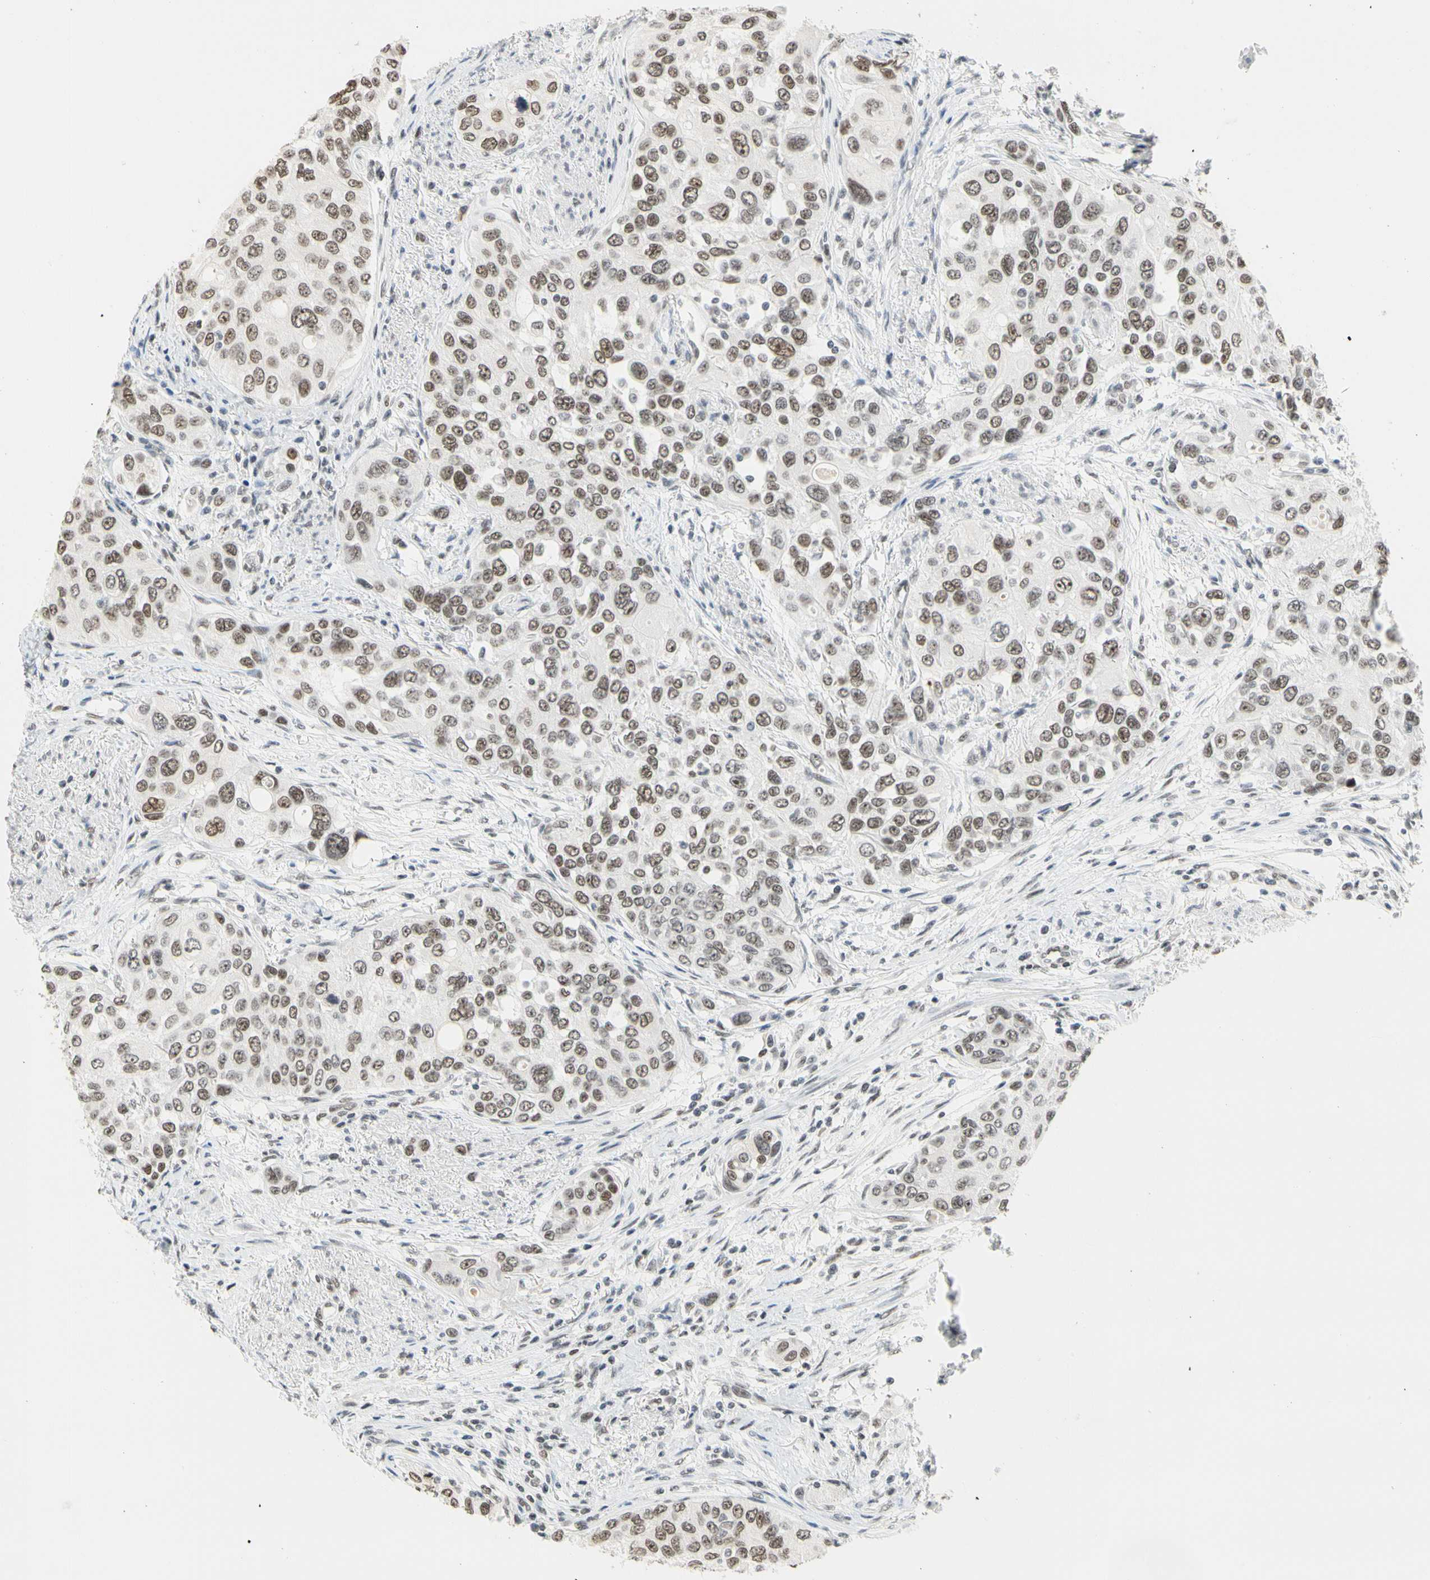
{"staining": {"intensity": "moderate", "quantity": ">75%", "location": "nuclear"}, "tissue": "urothelial cancer", "cell_type": "Tumor cells", "image_type": "cancer", "snomed": [{"axis": "morphology", "description": "Urothelial carcinoma, High grade"}, {"axis": "topography", "description": "Urinary bladder"}], "caption": "A micrograph of urothelial cancer stained for a protein reveals moderate nuclear brown staining in tumor cells.", "gene": "ZSCAN16", "patient": {"sex": "female", "age": 56}}